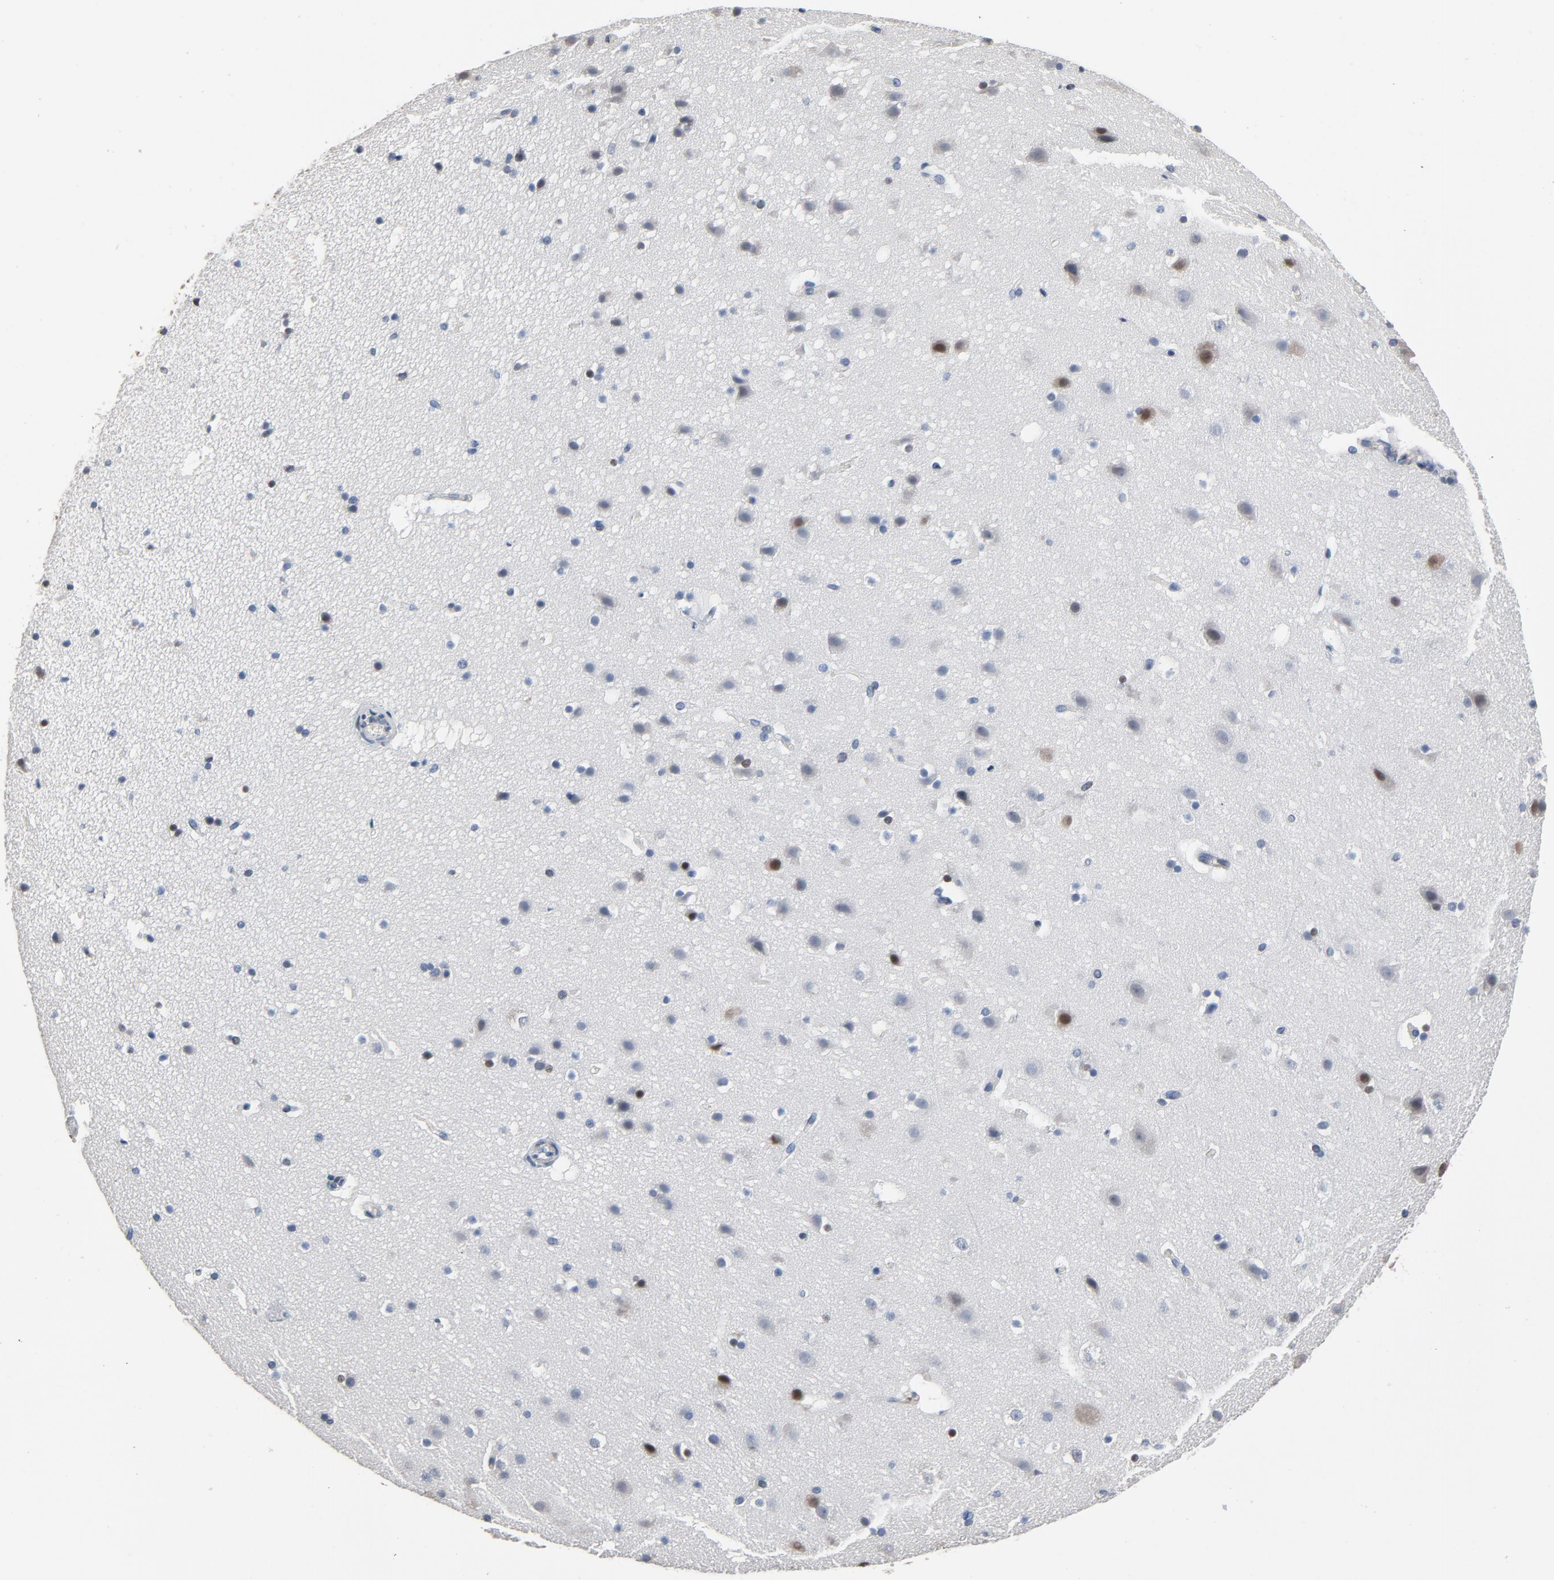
{"staining": {"intensity": "negative", "quantity": "none", "location": "none"}, "tissue": "cerebral cortex", "cell_type": "Endothelial cells", "image_type": "normal", "snomed": [{"axis": "morphology", "description": "Normal tissue, NOS"}, {"axis": "topography", "description": "Cerebral cortex"}], "caption": "Endothelial cells show no significant protein positivity in normal cerebral cortex.", "gene": "SOX6", "patient": {"sex": "male", "age": 45}}